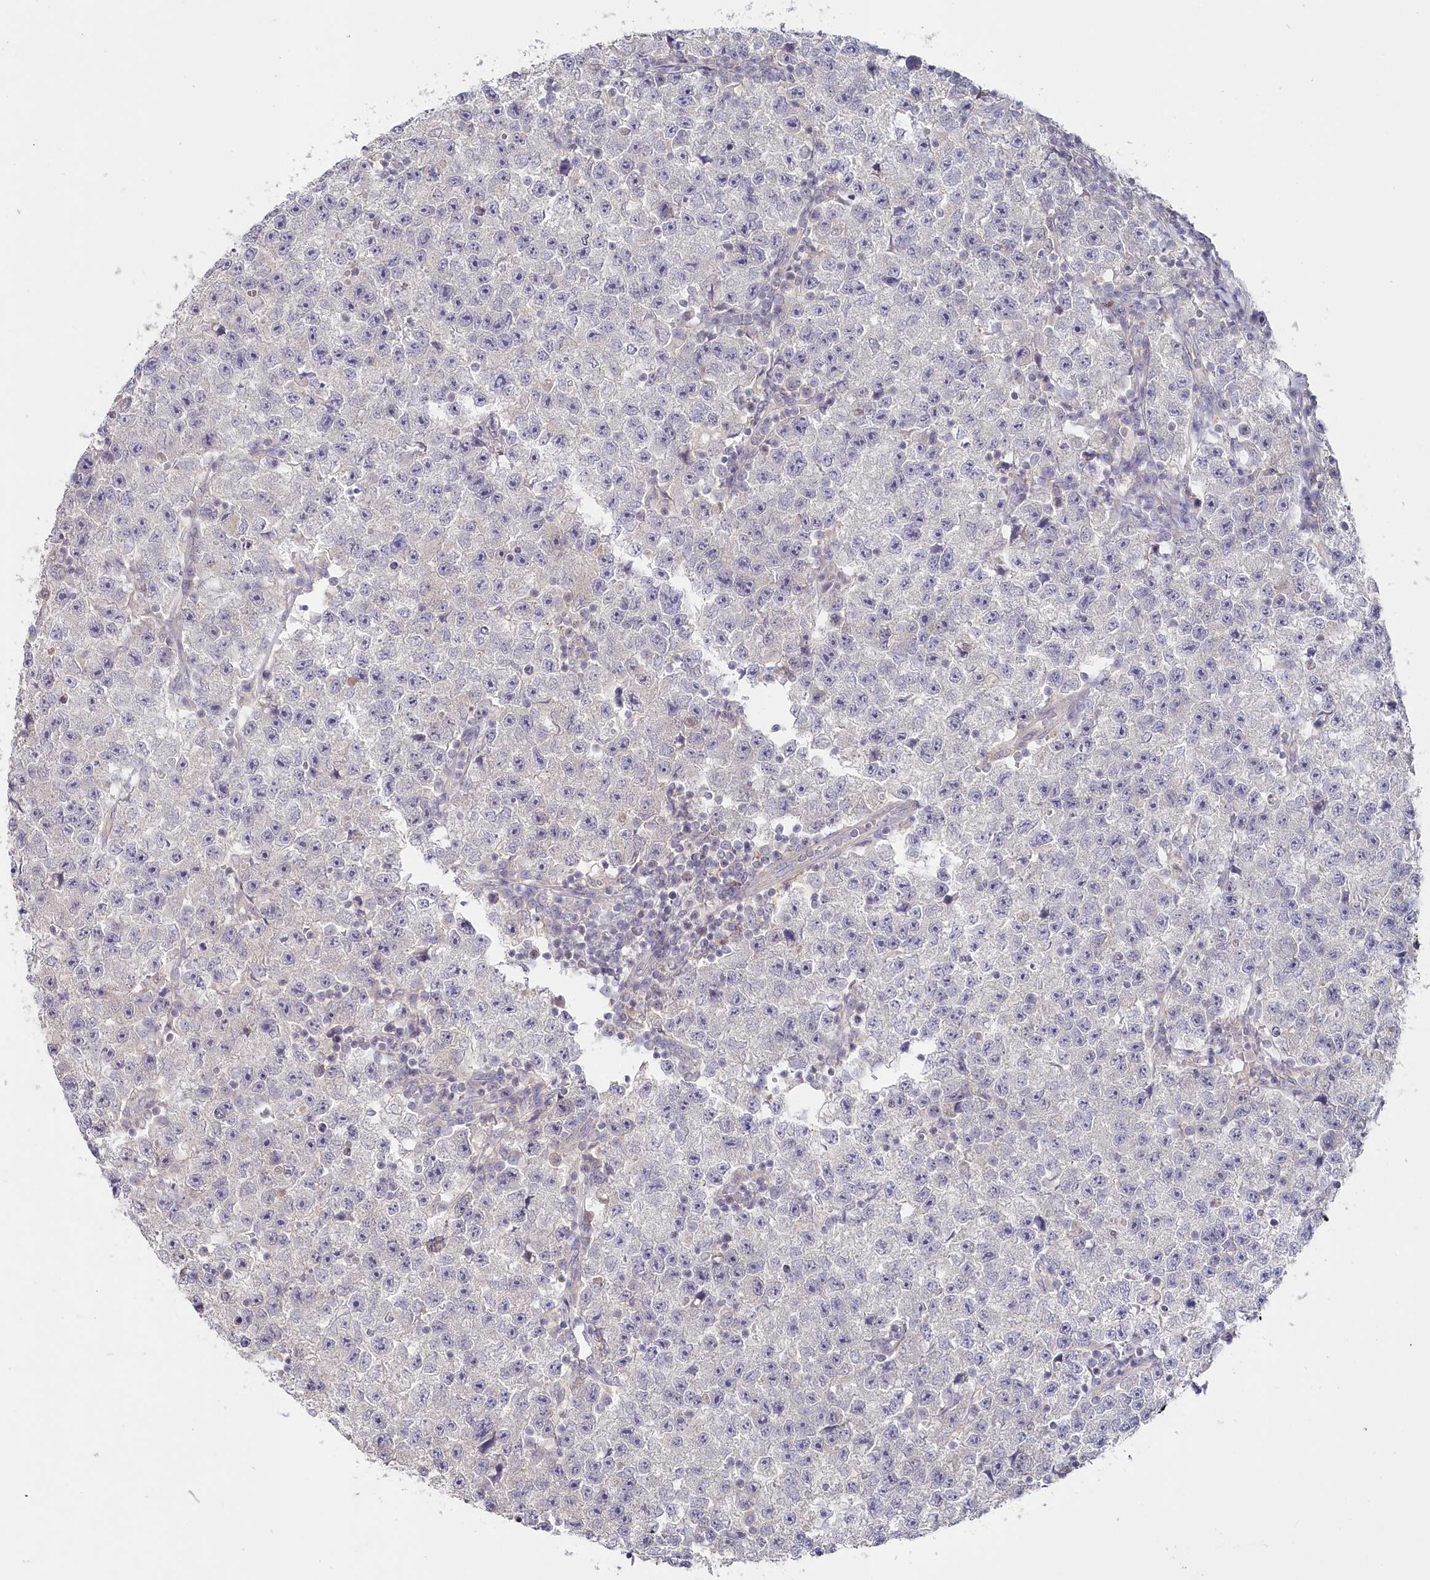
{"staining": {"intensity": "negative", "quantity": "none", "location": "none"}, "tissue": "testis cancer", "cell_type": "Tumor cells", "image_type": "cancer", "snomed": [{"axis": "morphology", "description": "Seminoma, NOS"}, {"axis": "topography", "description": "Testis"}], "caption": "High magnification brightfield microscopy of seminoma (testis) stained with DAB (3,3'-diaminobenzidine) (brown) and counterstained with hematoxylin (blue): tumor cells show no significant expression.", "gene": "AAMDC", "patient": {"sex": "male", "age": 22}}